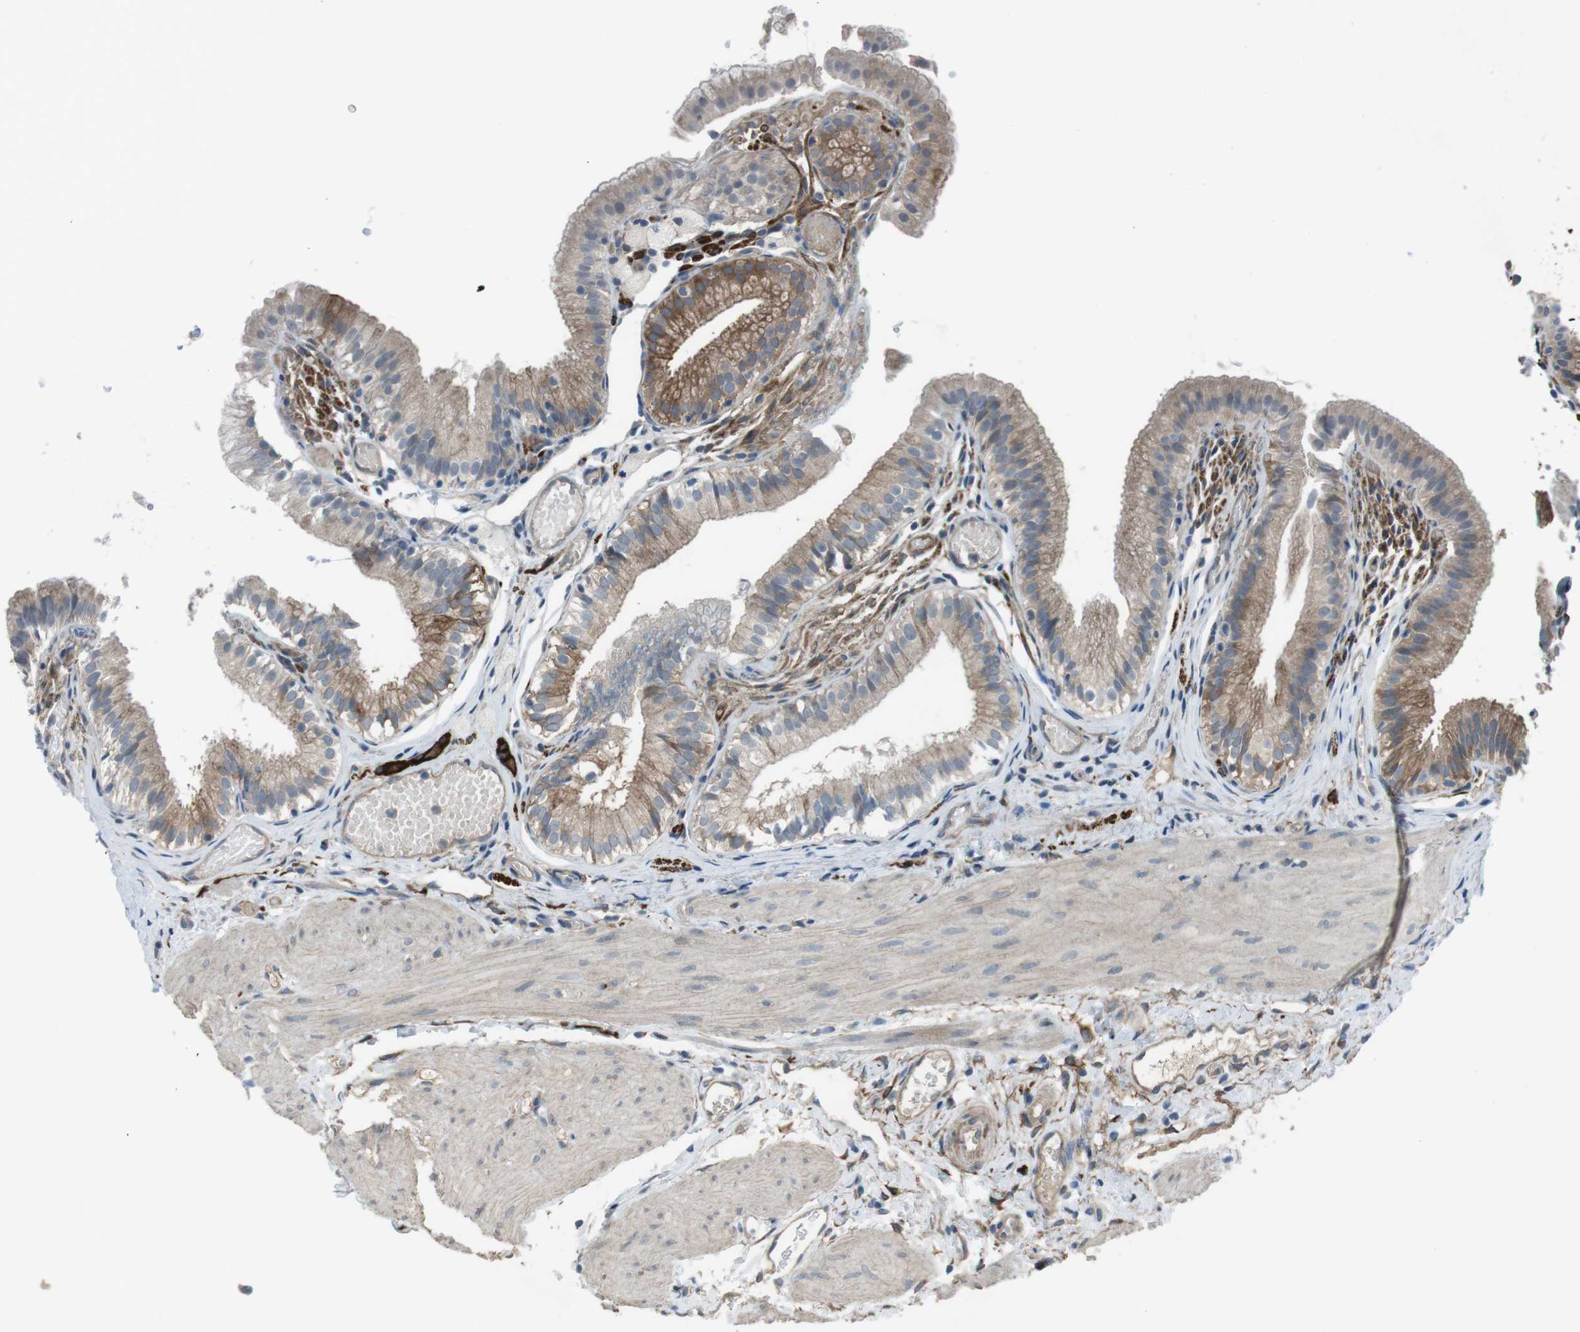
{"staining": {"intensity": "strong", "quantity": "<25%", "location": "cytoplasmic/membranous"}, "tissue": "gallbladder", "cell_type": "Glandular cells", "image_type": "normal", "snomed": [{"axis": "morphology", "description": "Normal tissue, NOS"}, {"axis": "topography", "description": "Gallbladder"}], "caption": "Unremarkable gallbladder shows strong cytoplasmic/membranous positivity in about <25% of glandular cells, visualized by immunohistochemistry.", "gene": "ANK2", "patient": {"sex": "female", "age": 26}}